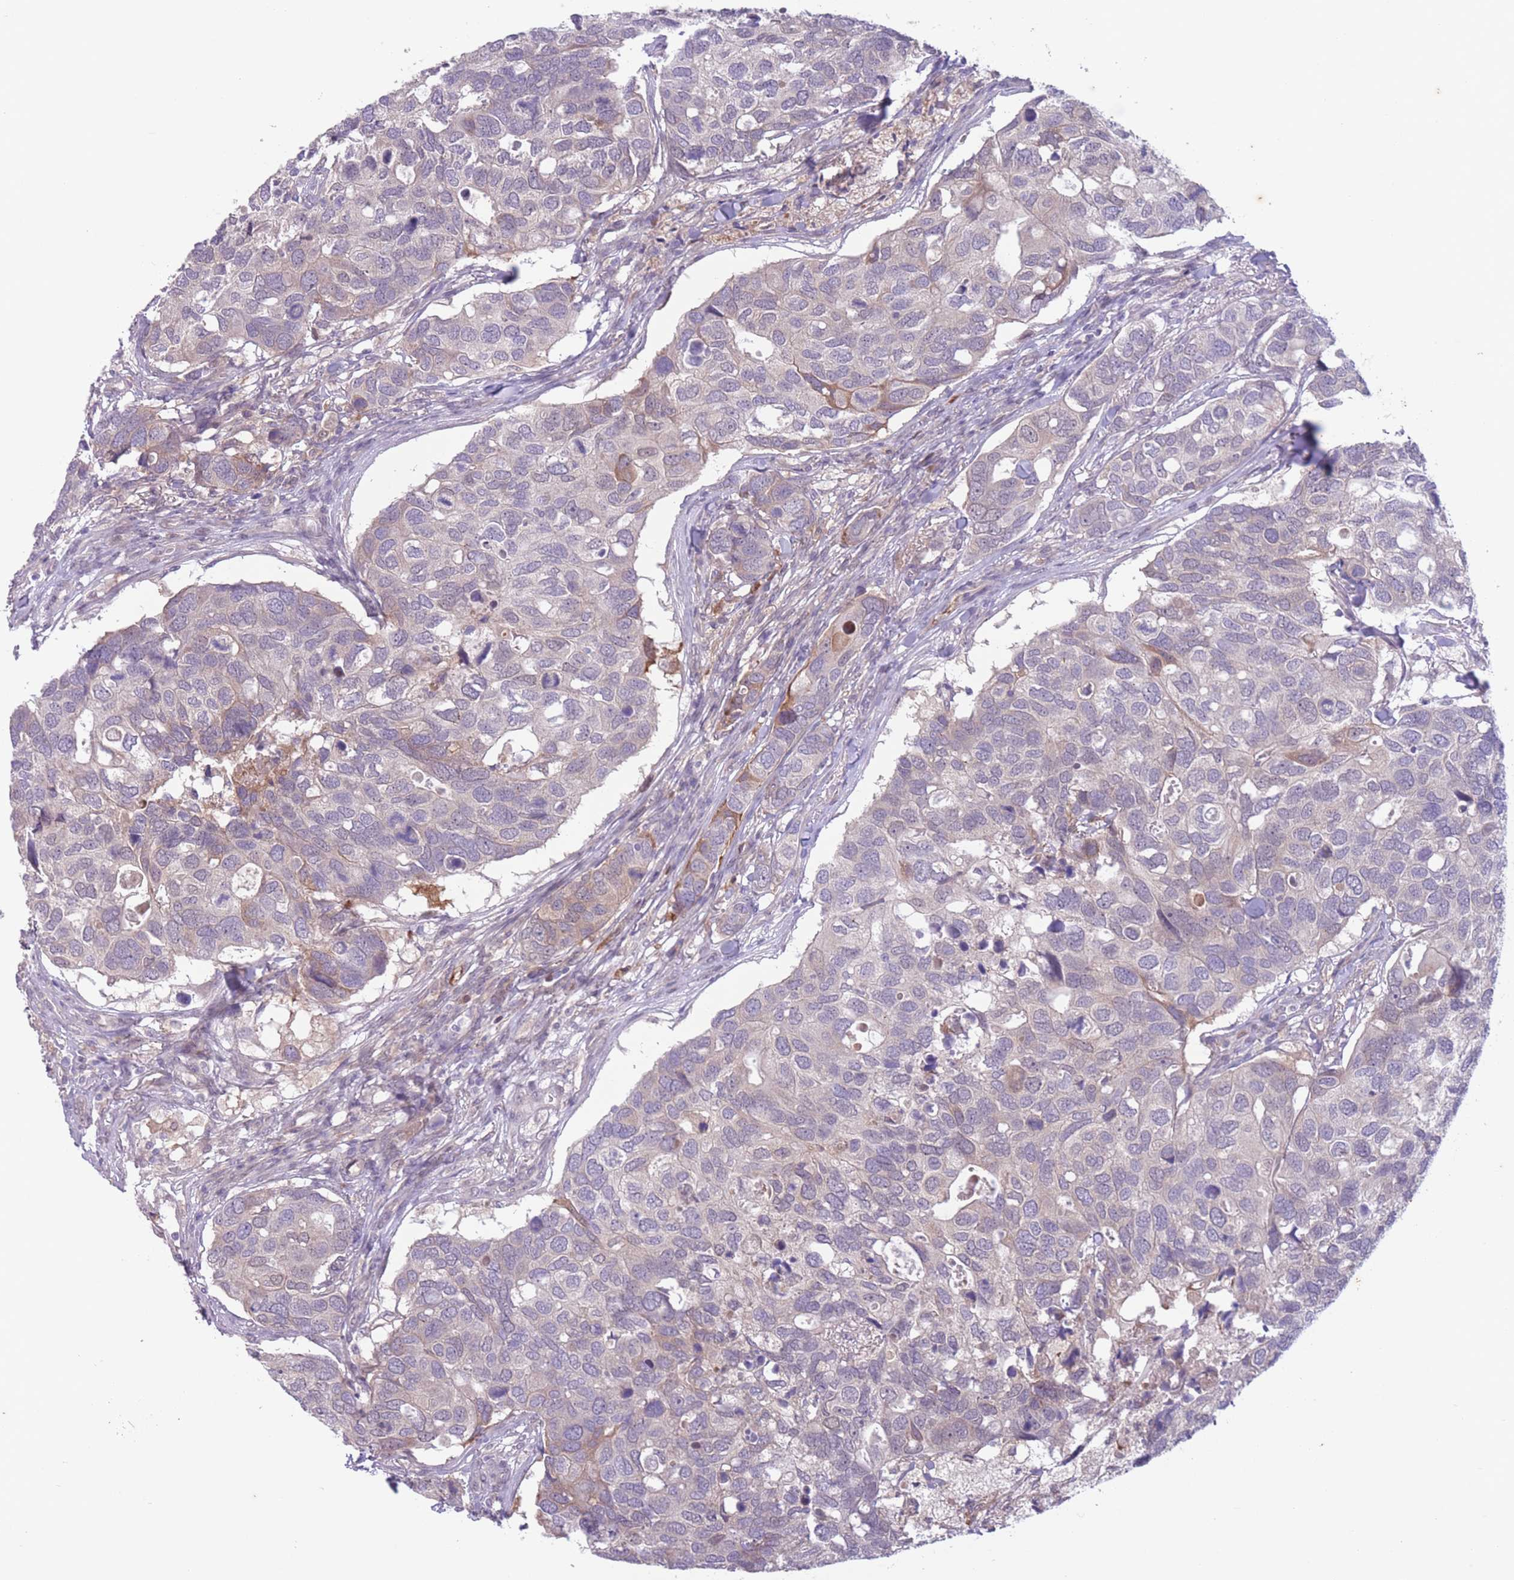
{"staining": {"intensity": "negative", "quantity": "none", "location": "none"}, "tissue": "breast cancer", "cell_type": "Tumor cells", "image_type": "cancer", "snomed": [{"axis": "morphology", "description": "Duct carcinoma"}, {"axis": "topography", "description": "Breast"}], "caption": "DAB immunohistochemical staining of human infiltrating ductal carcinoma (breast) reveals no significant expression in tumor cells.", "gene": "ARPIN", "patient": {"sex": "female", "age": 83}}